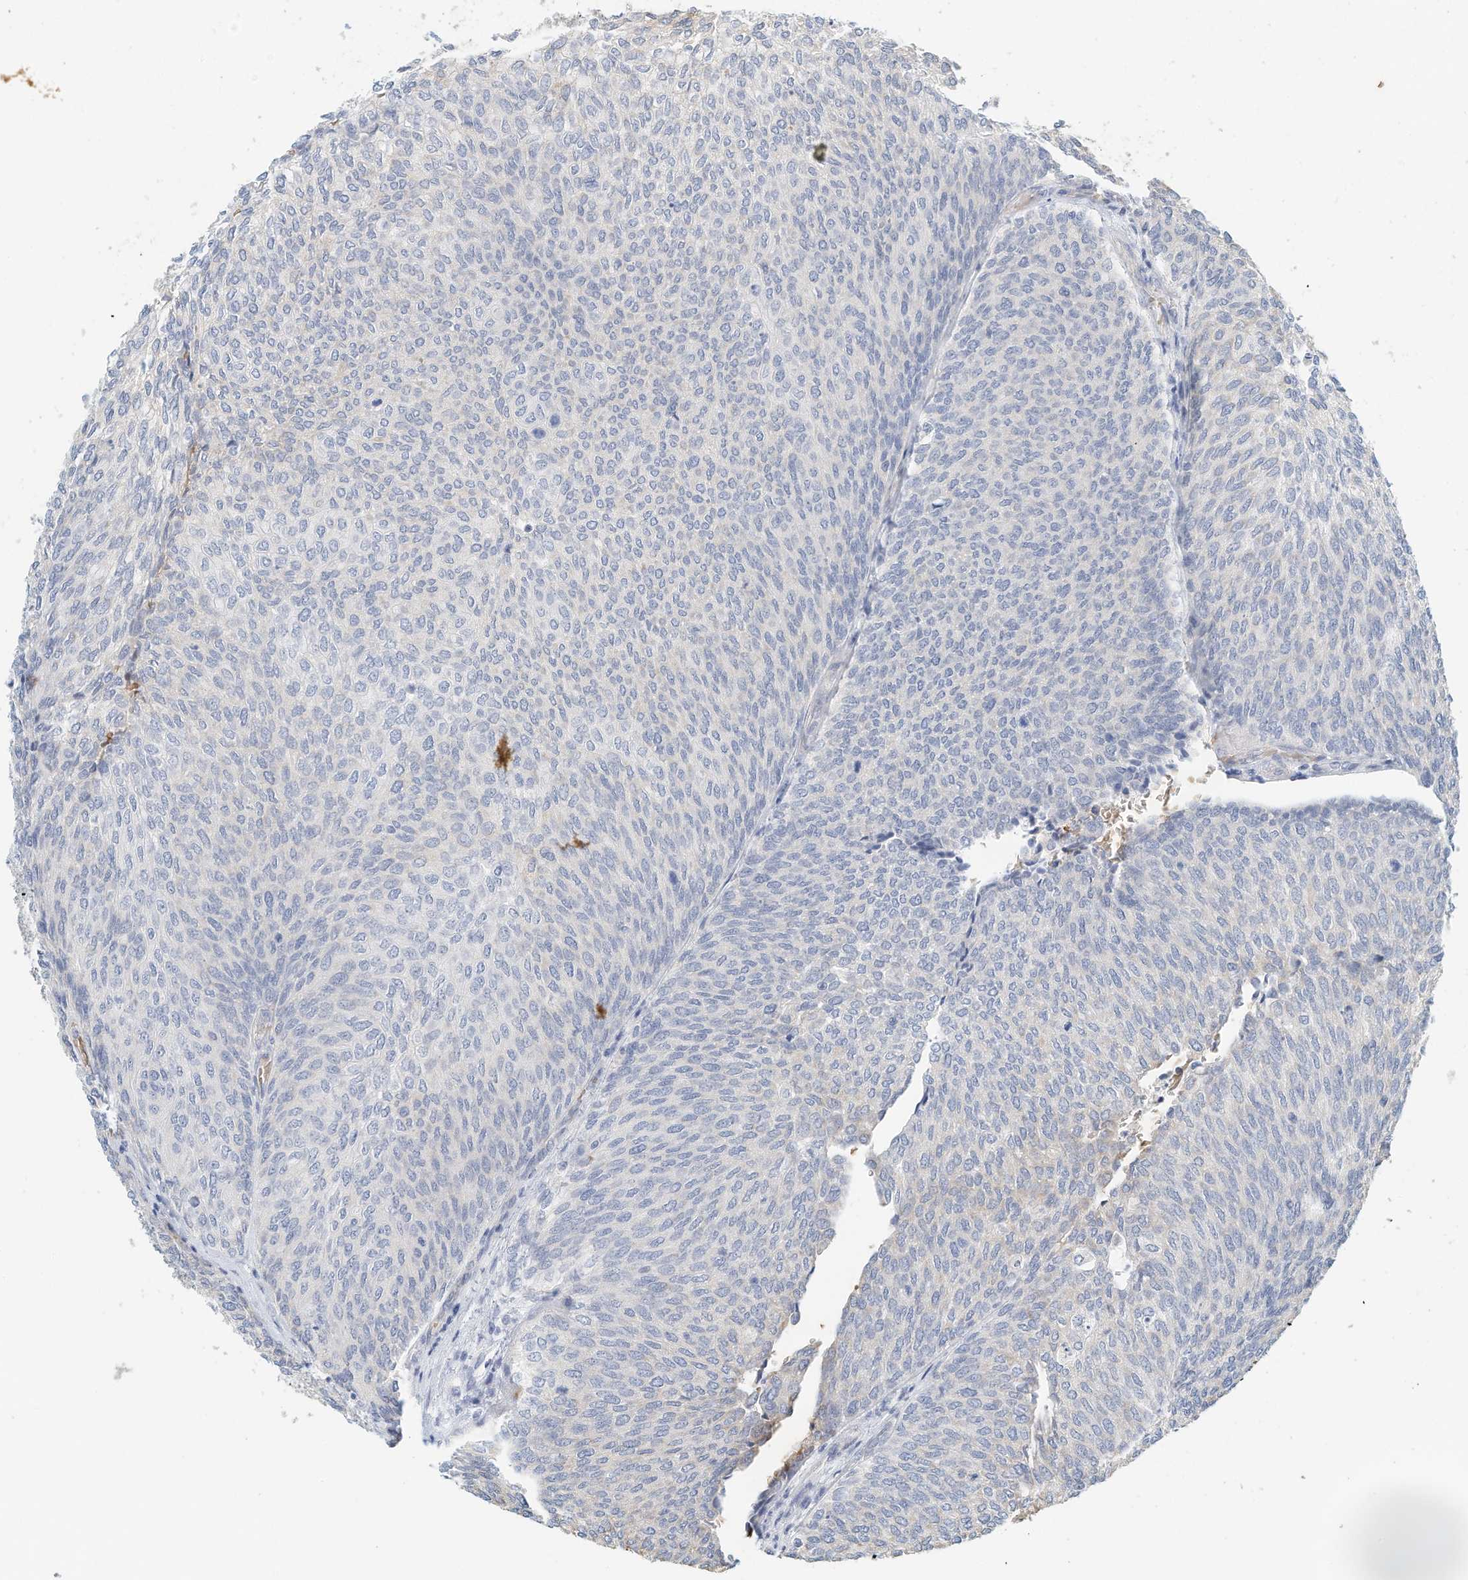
{"staining": {"intensity": "negative", "quantity": "none", "location": "none"}, "tissue": "urothelial cancer", "cell_type": "Tumor cells", "image_type": "cancer", "snomed": [{"axis": "morphology", "description": "Urothelial carcinoma, Low grade"}, {"axis": "topography", "description": "Urinary bladder"}], "caption": "Immunohistochemistry (IHC) image of neoplastic tissue: low-grade urothelial carcinoma stained with DAB shows no significant protein expression in tumor cells.", "gene": "RCAN3", "patient": {"sex": "female", "age": 79}}